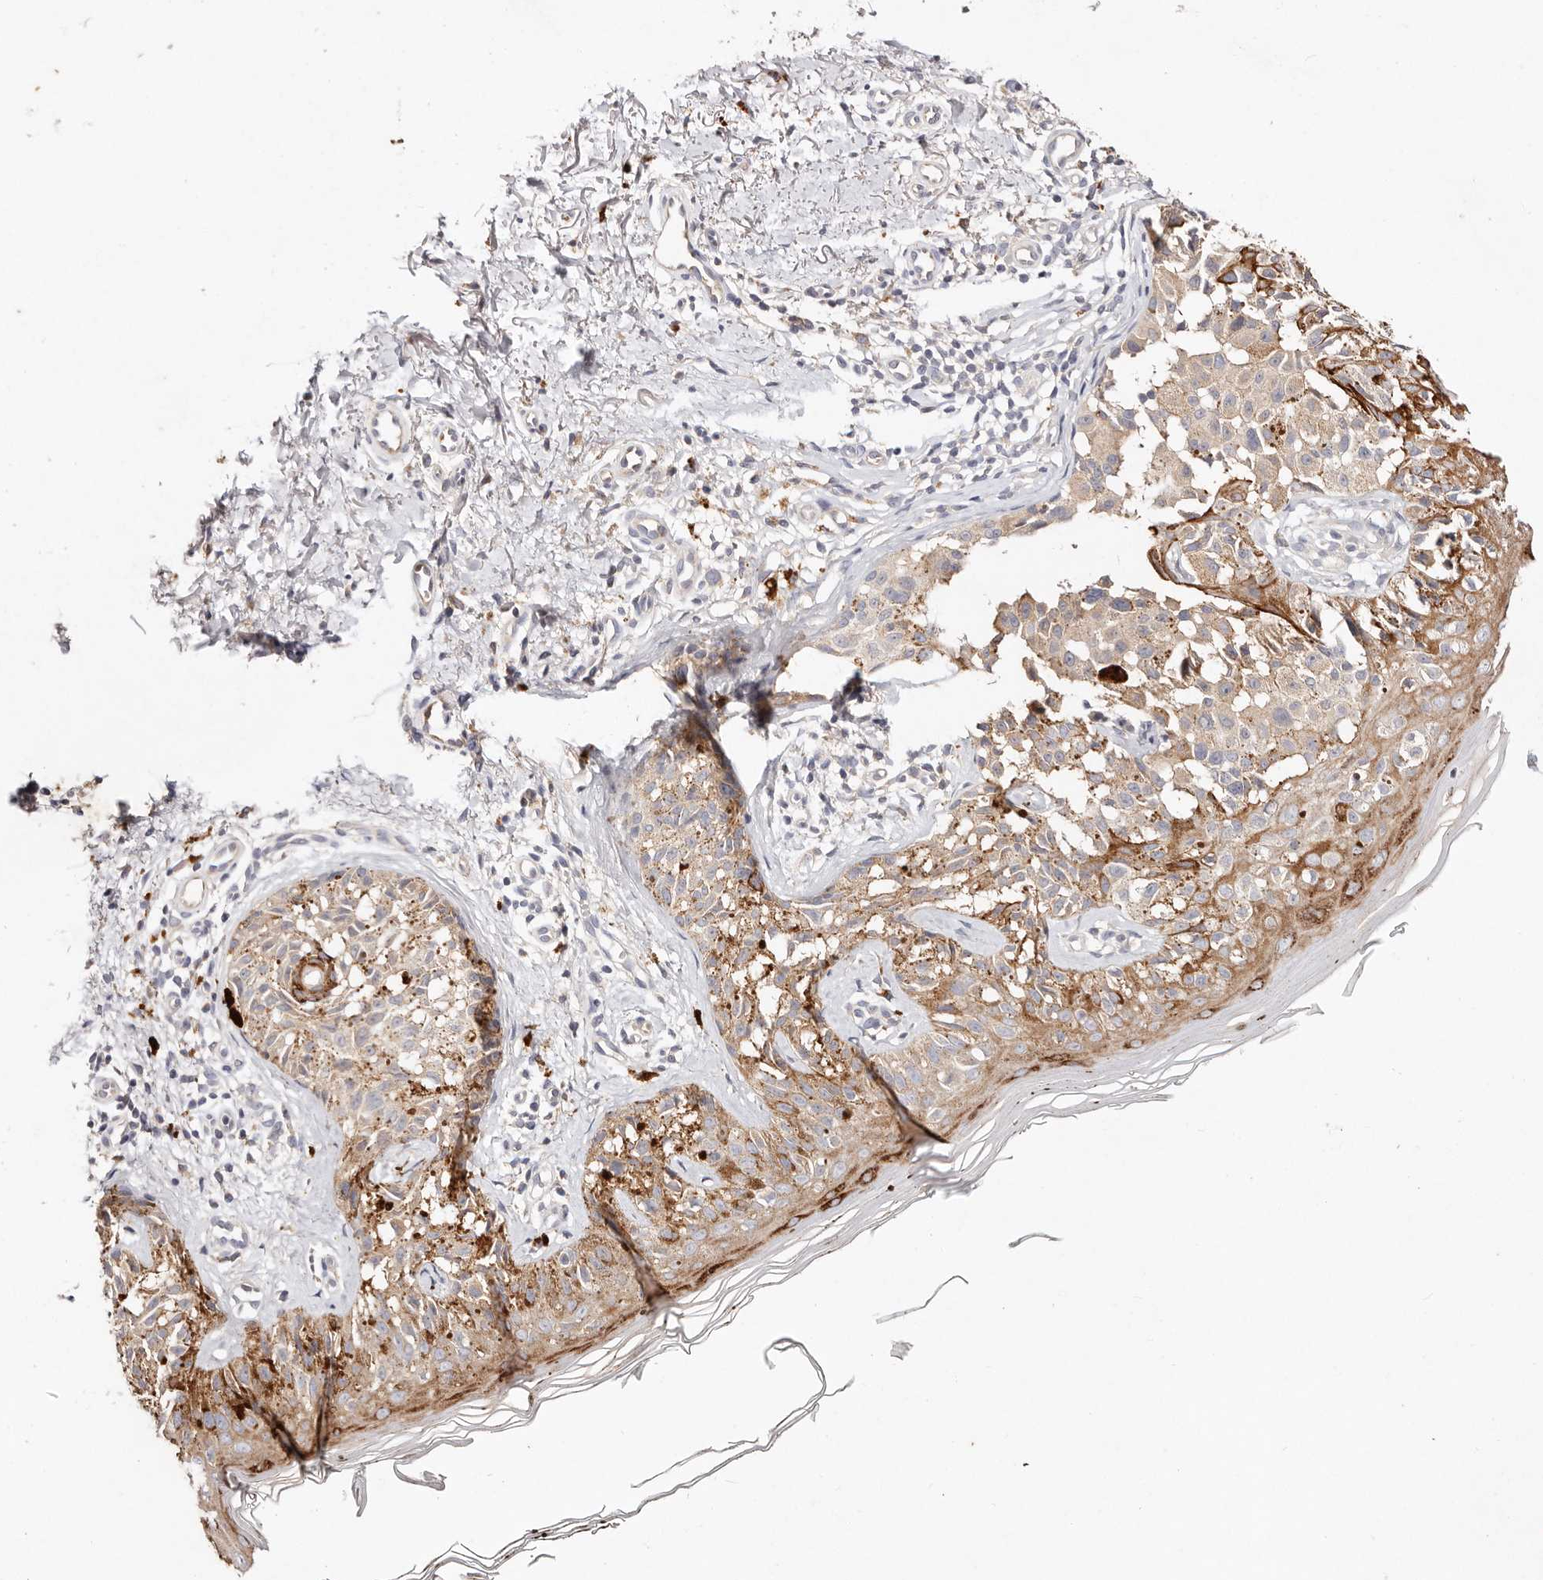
{"staining": {"intensity": "negative", "quantity": "none", "location": "none"}, "tissue": "melanoma", "cell_type": "Tumor cells", "image_type": "cancer", "snomed": [{"axis": "morphology", "description": "Malignant melanoma, NOS"}, {"axis": "topography", "description": "Skin"}], "caption": "IHC image of malignant melanoma stained for a protein (brown), which exhibits no positivity in tumor cells.", "gene": "VIPAS39", "patient": {"sex": "female", "age": 50}}